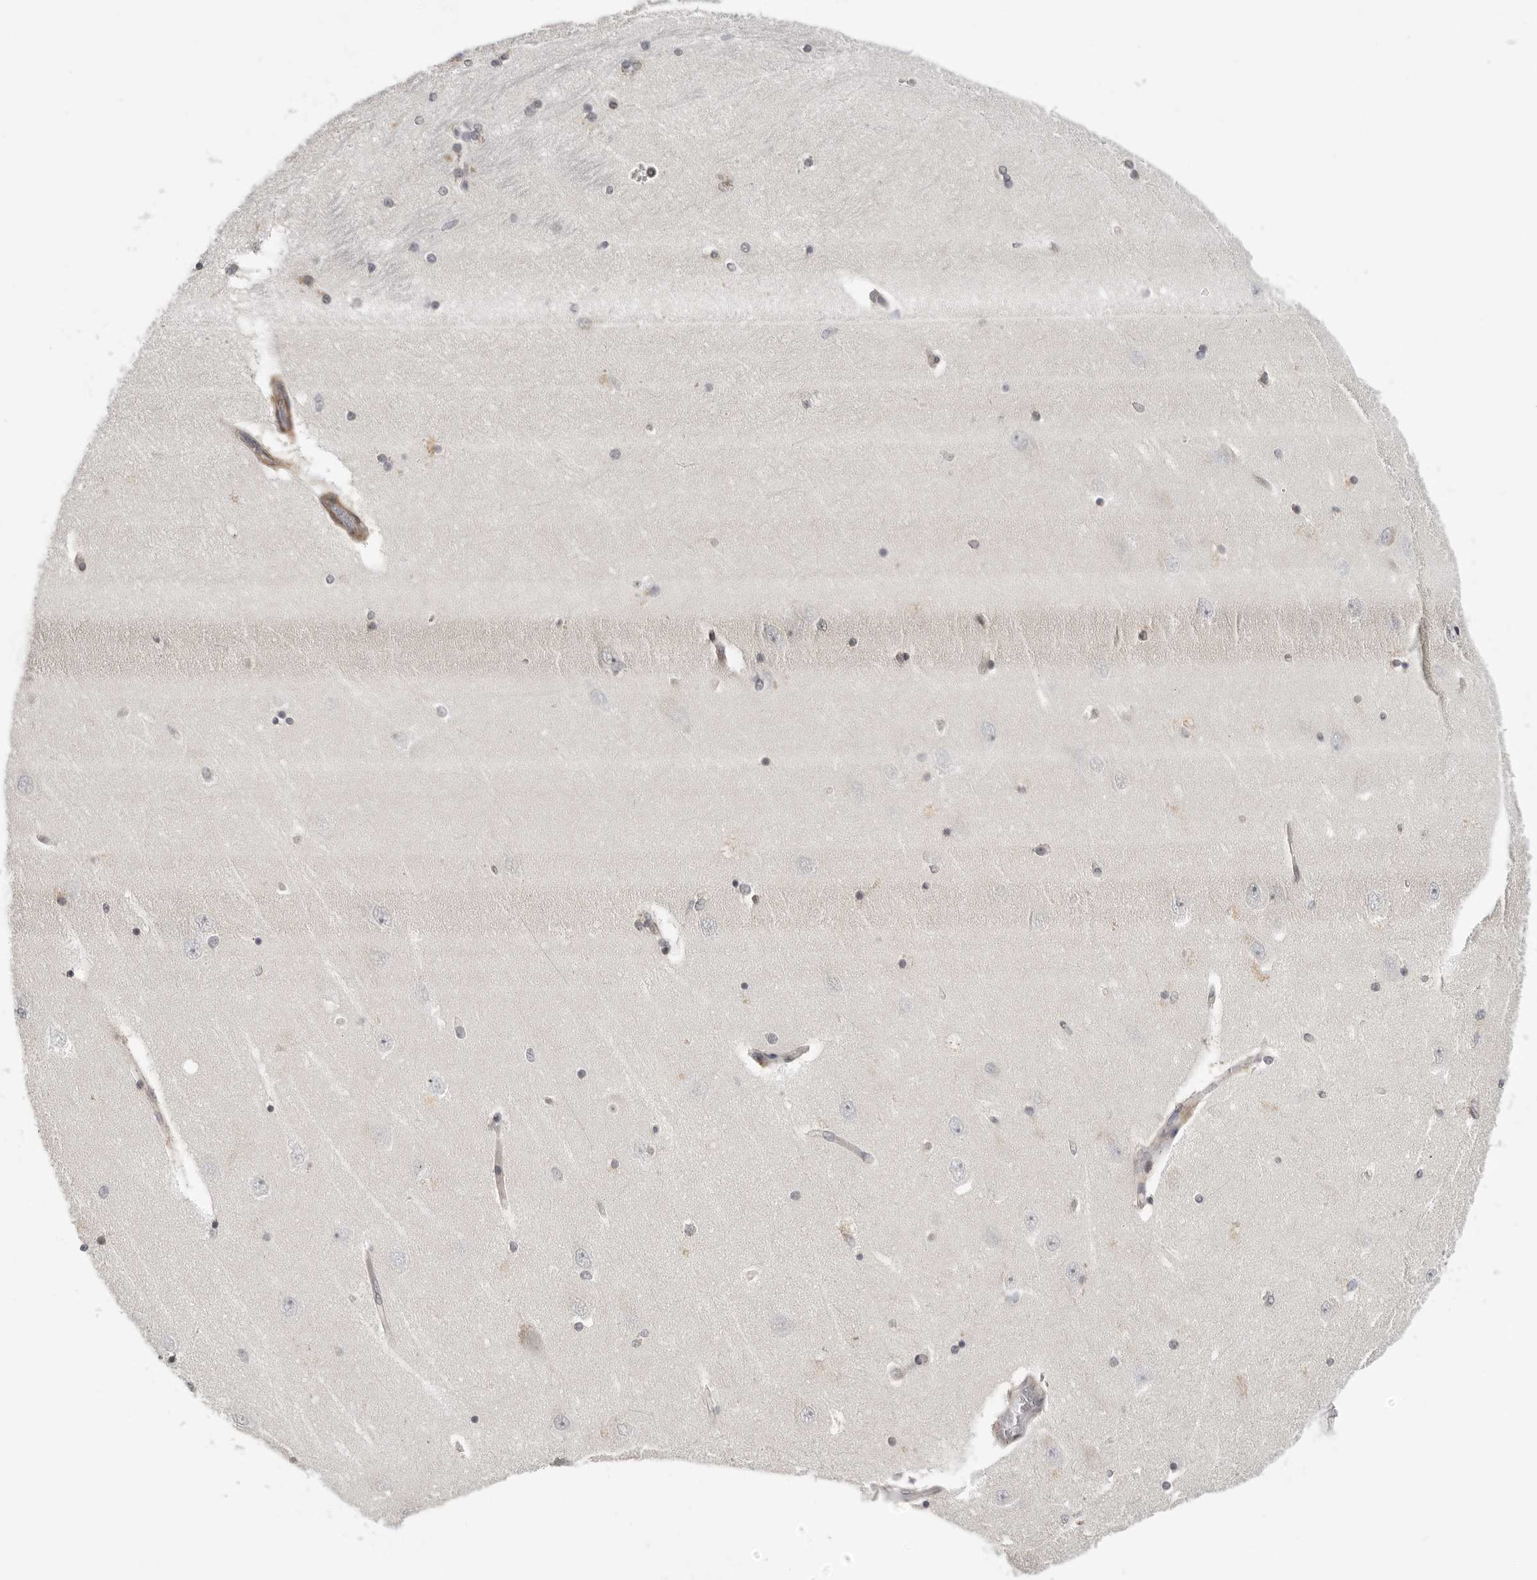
{"staining": {"intensity": "negative", "quantity": "none", "location": "none"}, "tissue": "hippocampus", "cell_type": "Glial cells", "image_type": "normal", "snomed": [{"axis": "morphology", "description": "Normal tissue, NOS"}, {"axis": "topography", "description": "Hippocampus"}], "caption": "Immunohistochemistry (IHC) photomicrograph of normal hippocampus stained for a protein (brown), which exhibits no expression in glial cells. The staining was performed using DAB (3,3'-diaminobenzidine) to visualize the protein expression in brown, while the nuclei were stained in blue with hematoxylin (Magnification: 20x).", "gene": "TUT4", "patient": {"sex": "female", "age": 54}}